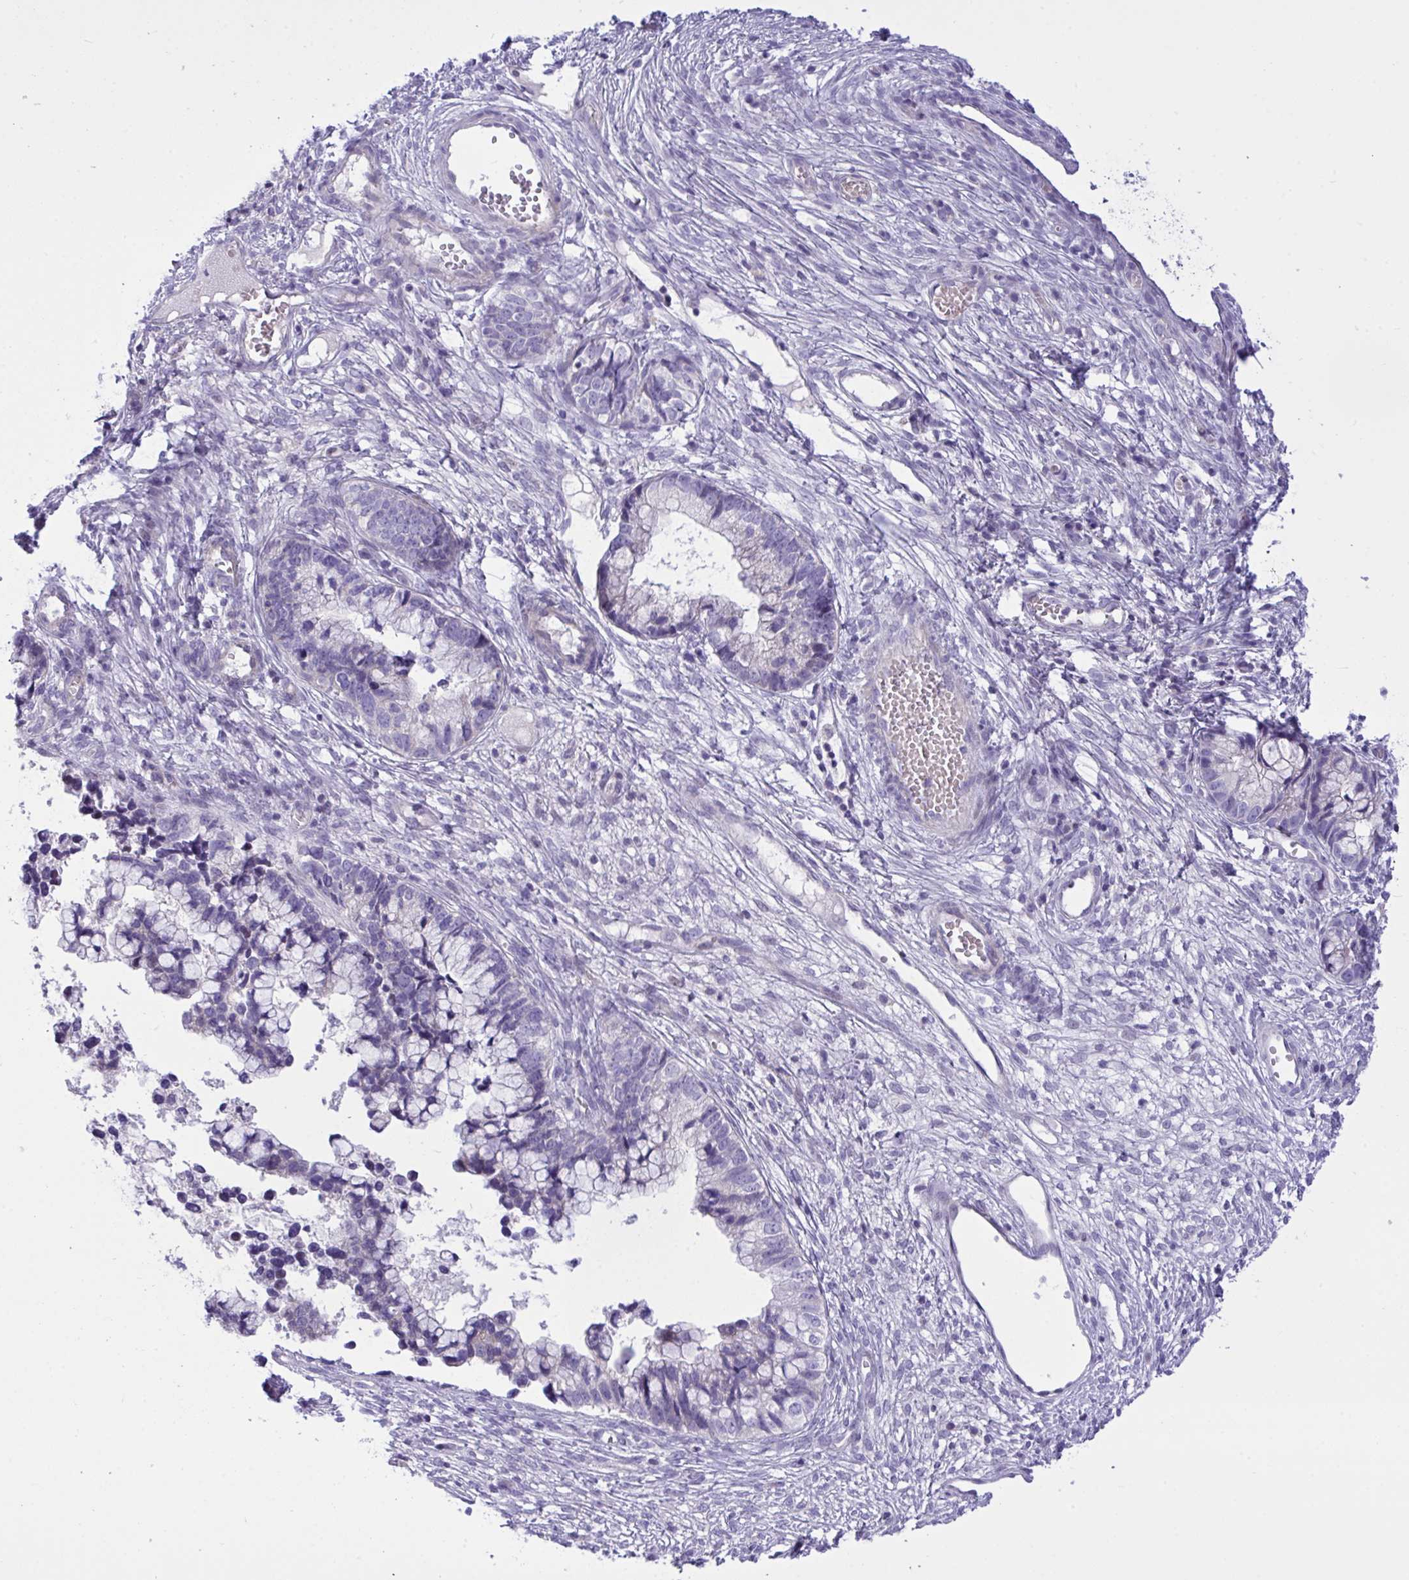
{"staining": {"intensity": "negative", "quantity": "none", "location": "none"}, "tissue": "cervical cancer", "cell_type": "Tumor cells", "image_type": "cancer", "snomed": [{"axis": "morphology", "description": "Adenocarcinoma, NOS"}, {"axis": "topography", "description": "Cervix"}], "caption": "Immunohistochemical staining of cervical adenocarcinoma reveals no significant staining in tumor cells.", "gene": "WDR97", "patient": {"sex": "female", "age": 44}}